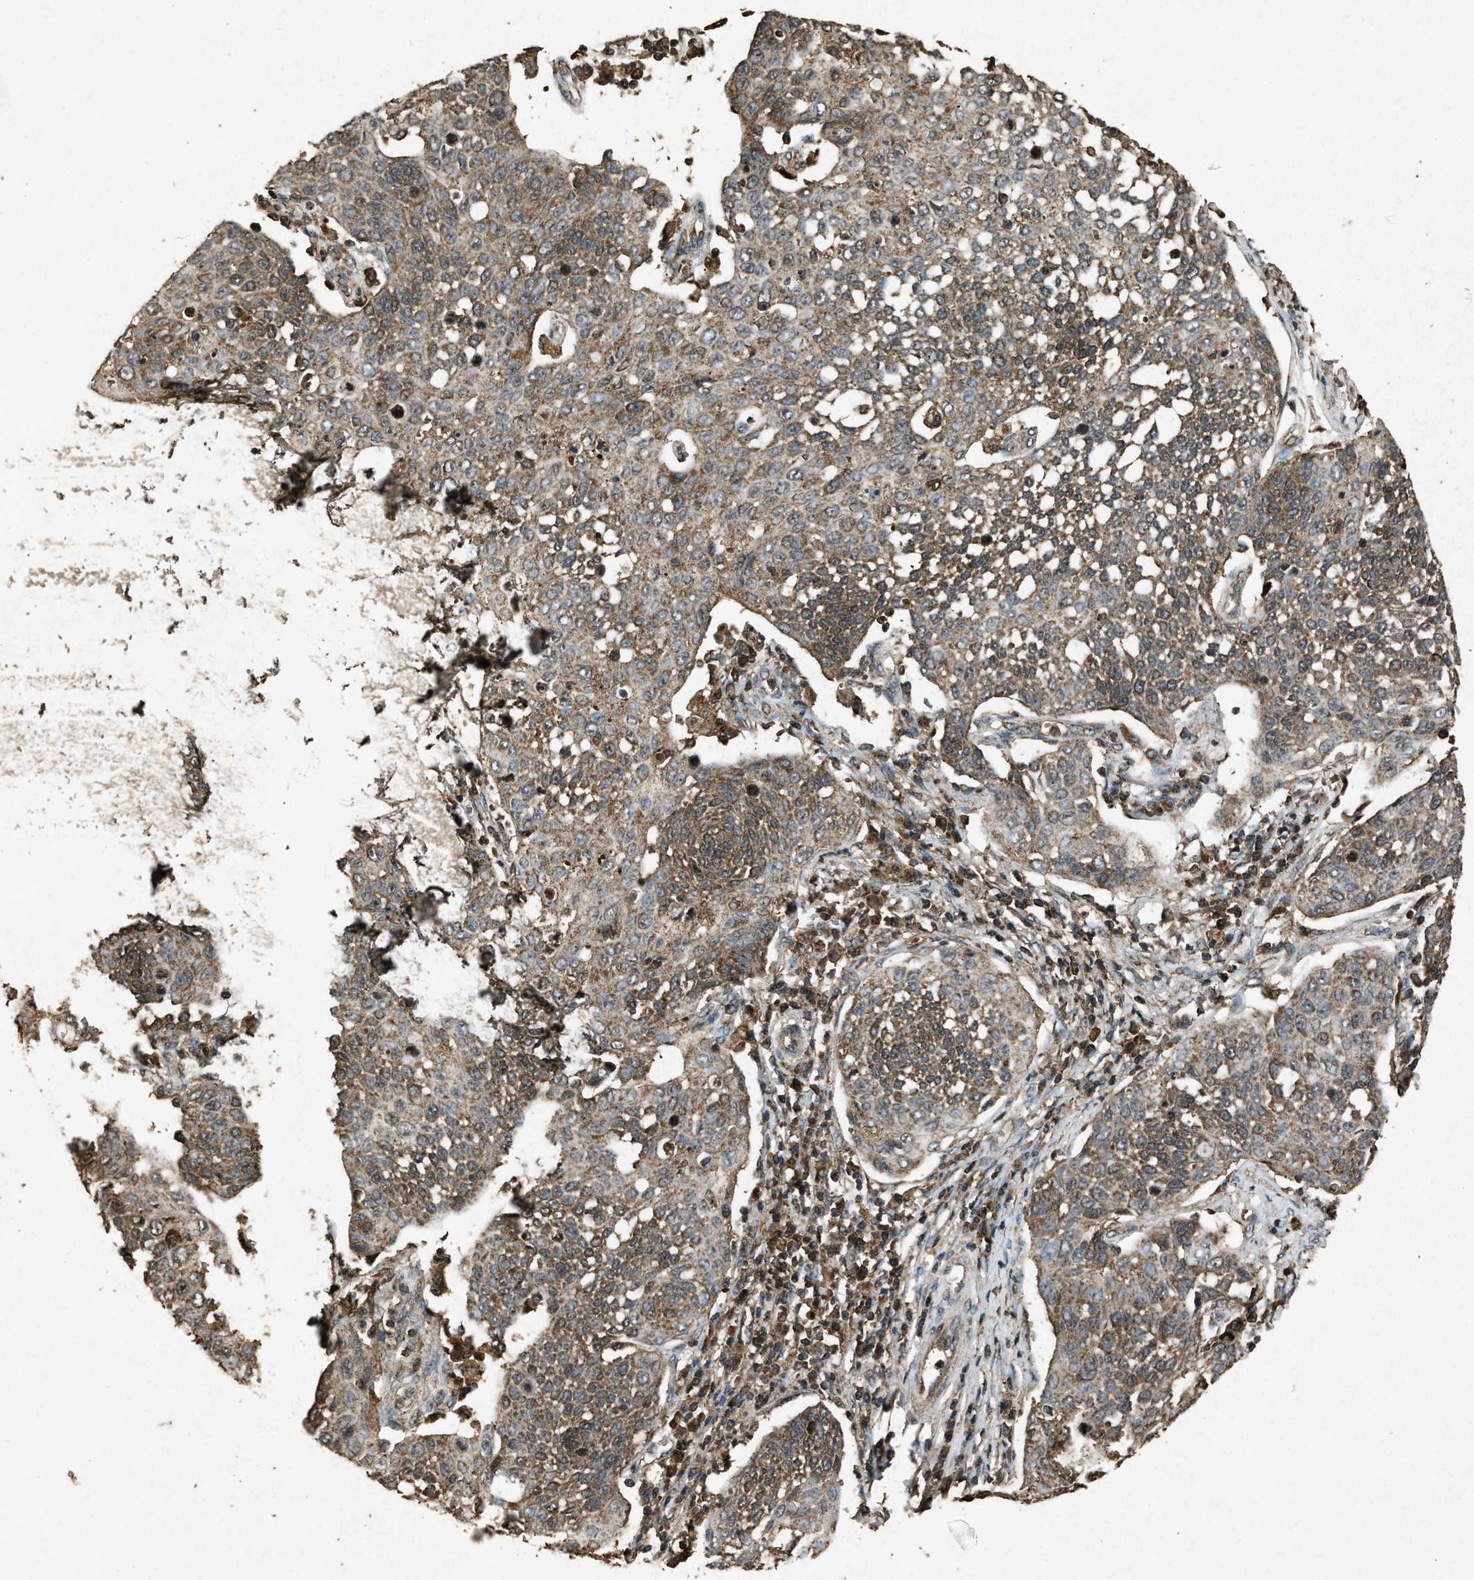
{"staining": {"intensity": "moderate", "quantity": ">75%", "location": "cytoplasmic/membranous"}, "tissue": "cervical cancer", "cell_type": "Tumor cells", "image_type": "cancer", "snomed": [{"axis": "morphology", "description": "Squamous cell carcinoma, NOS"}, {"axis": "topography", "description": "Cervix"}], "caption": "Immunohistochemistry (IHC) (DAB (3,3'-diaminobenzidine)) staining of human cervical squamous cell carcinoma shows moderate cytoplasmic/membranous protein expression in approximately >75% of tumor cells.", "gene": "OAS1", "patient": {"sex": "female", "age": 34}}